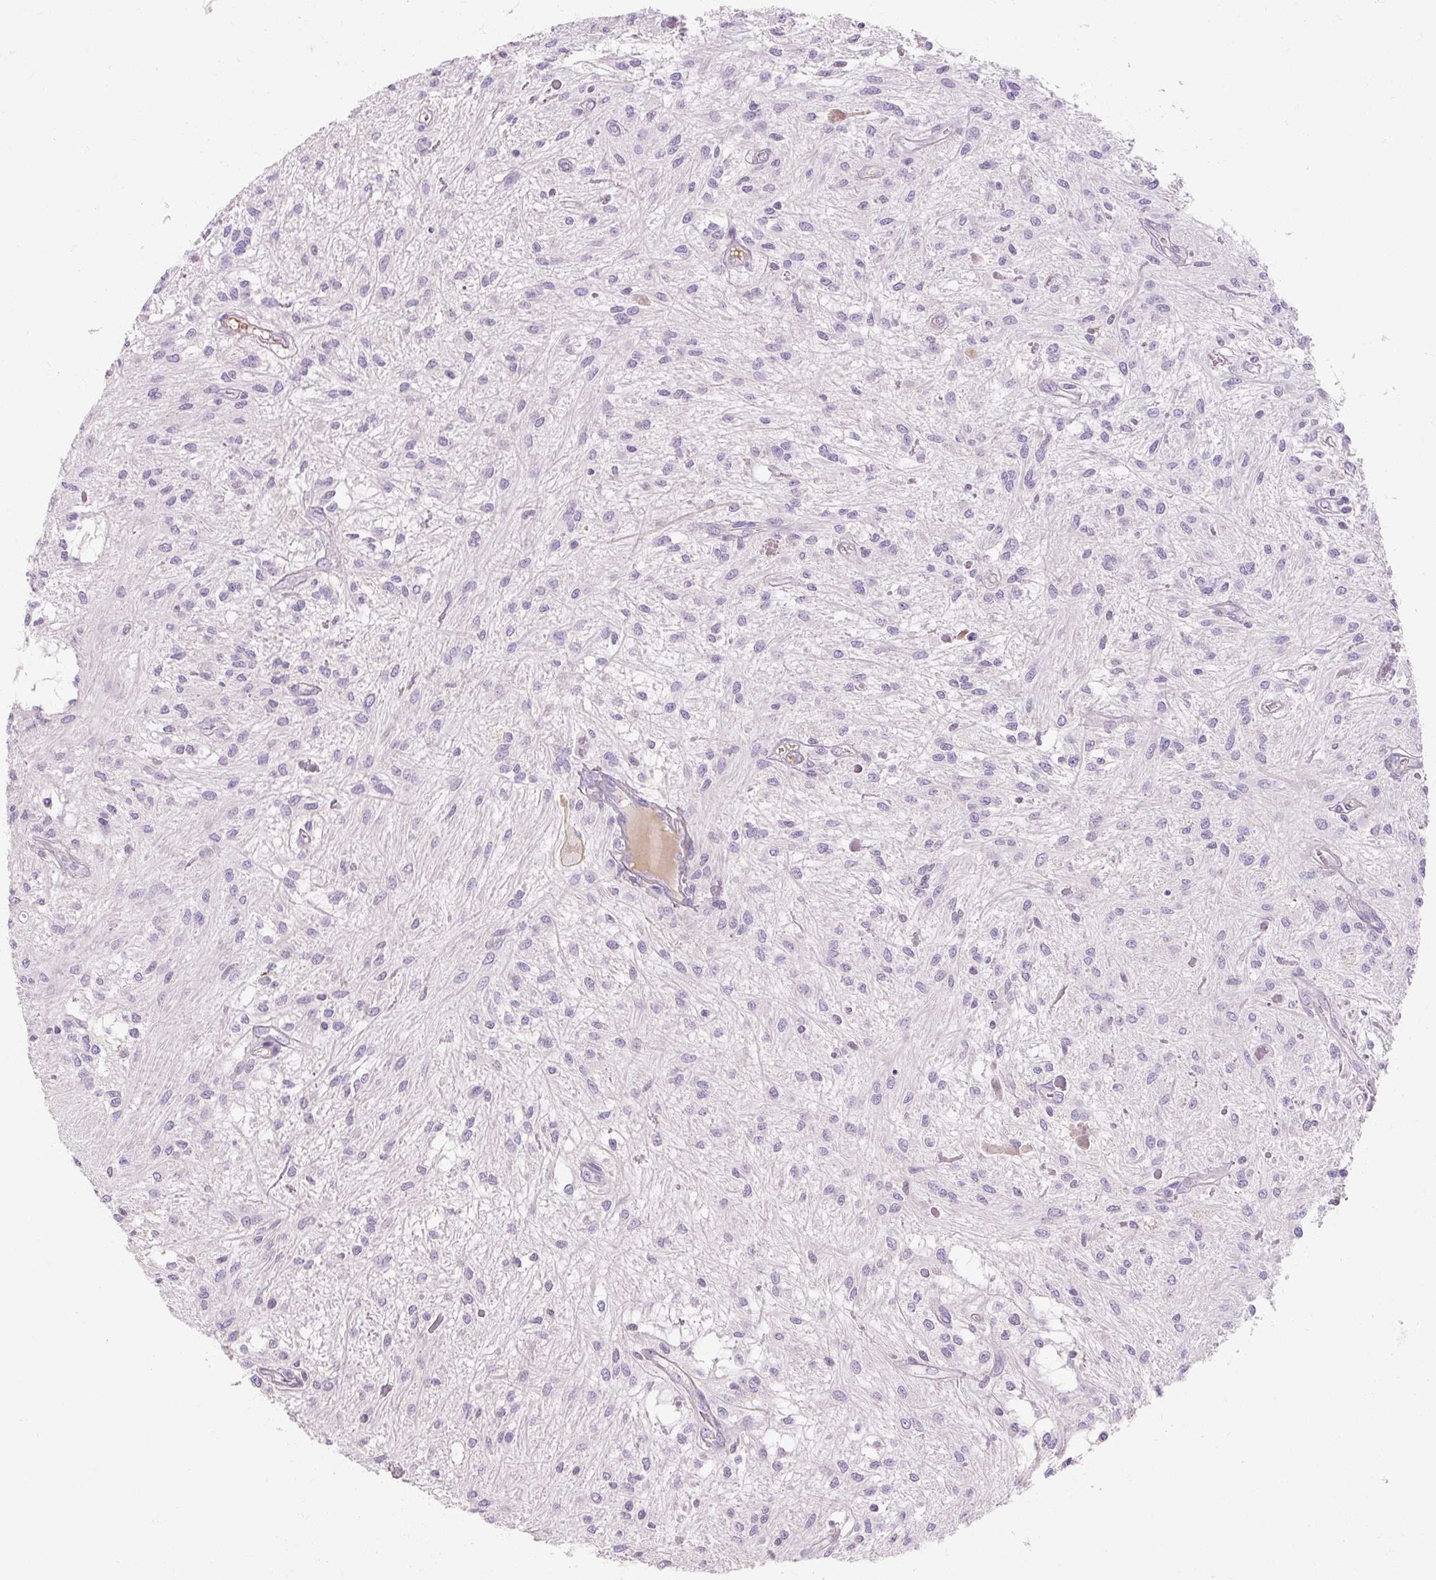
{"staining": {"intensity": "negative", "quantity": "none", "location": "none"}, "tissue": "glioma", "cell_type": "Tumor cells", "image_type": "cancer", "snomed": [{"axis": "morphology", "description": "Glioma, malignant, Low grade"}, {"axis": "topography", "description": "Cerebellum"}], "caption": "A micrograph of glioma stained for a protein exhibits no brown staining in tumor cells.", "gene": "NFE2L3", "patient": {"sex": "female", "age": 14}}